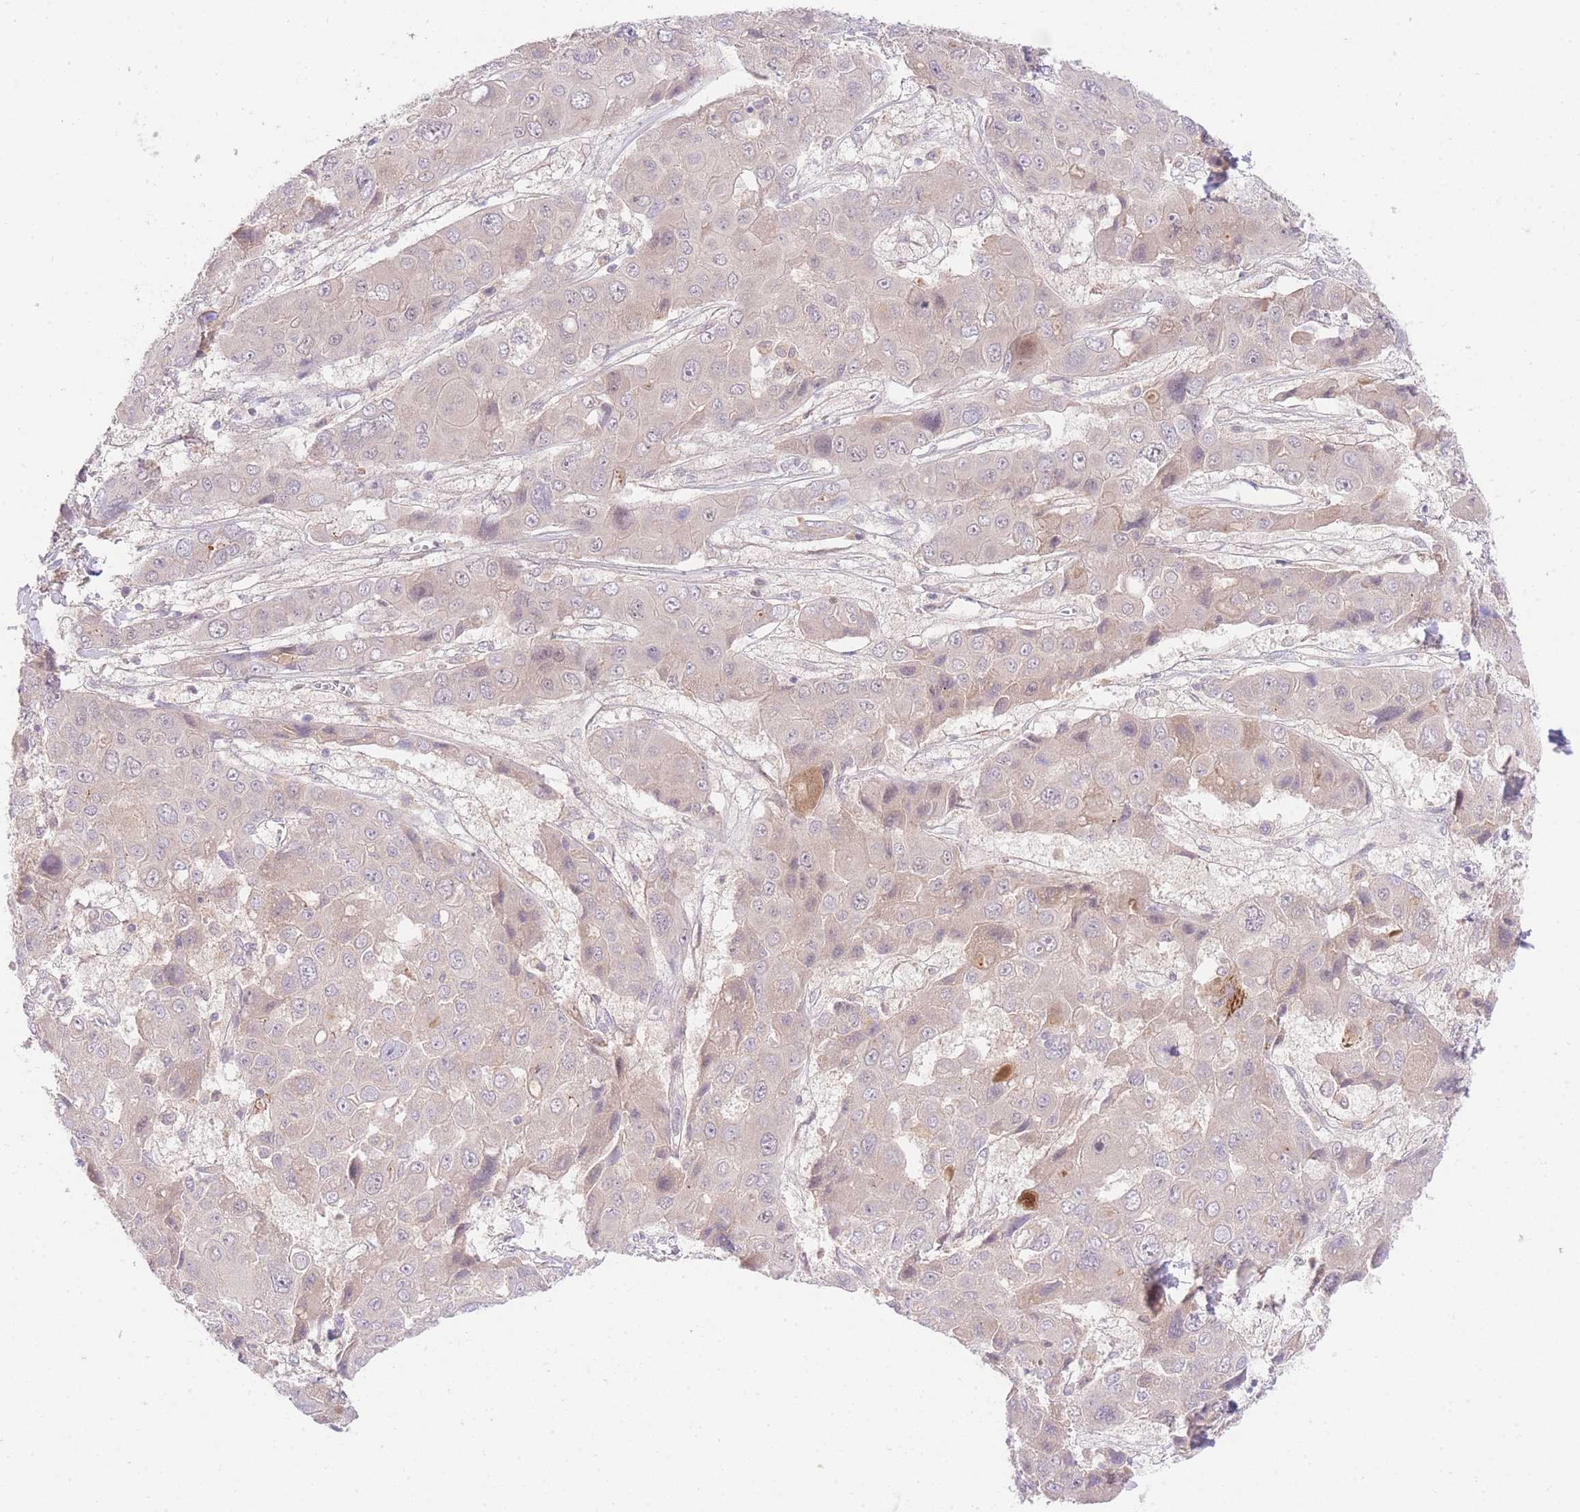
{"staining": {"intensity": "negative", "quantity": "none", "location": "none"}, "tissue": "liver cancer", "cell_type": "Tumor cells", "image_type": "cancer", "snomed": [{"axis": "morphology", "description": "Cholangiocarcinoma"}, {"axis": "topography", "description": "Liver"}], "caption": "DAB (3,3'-diaminobenzidine) immunohistochemical staining of liver cholangiocarcinoma exhibits no significant staining in tumor cells.", "gene": "SLC25A33", "patient": {"sex": "male", "age": 67}}